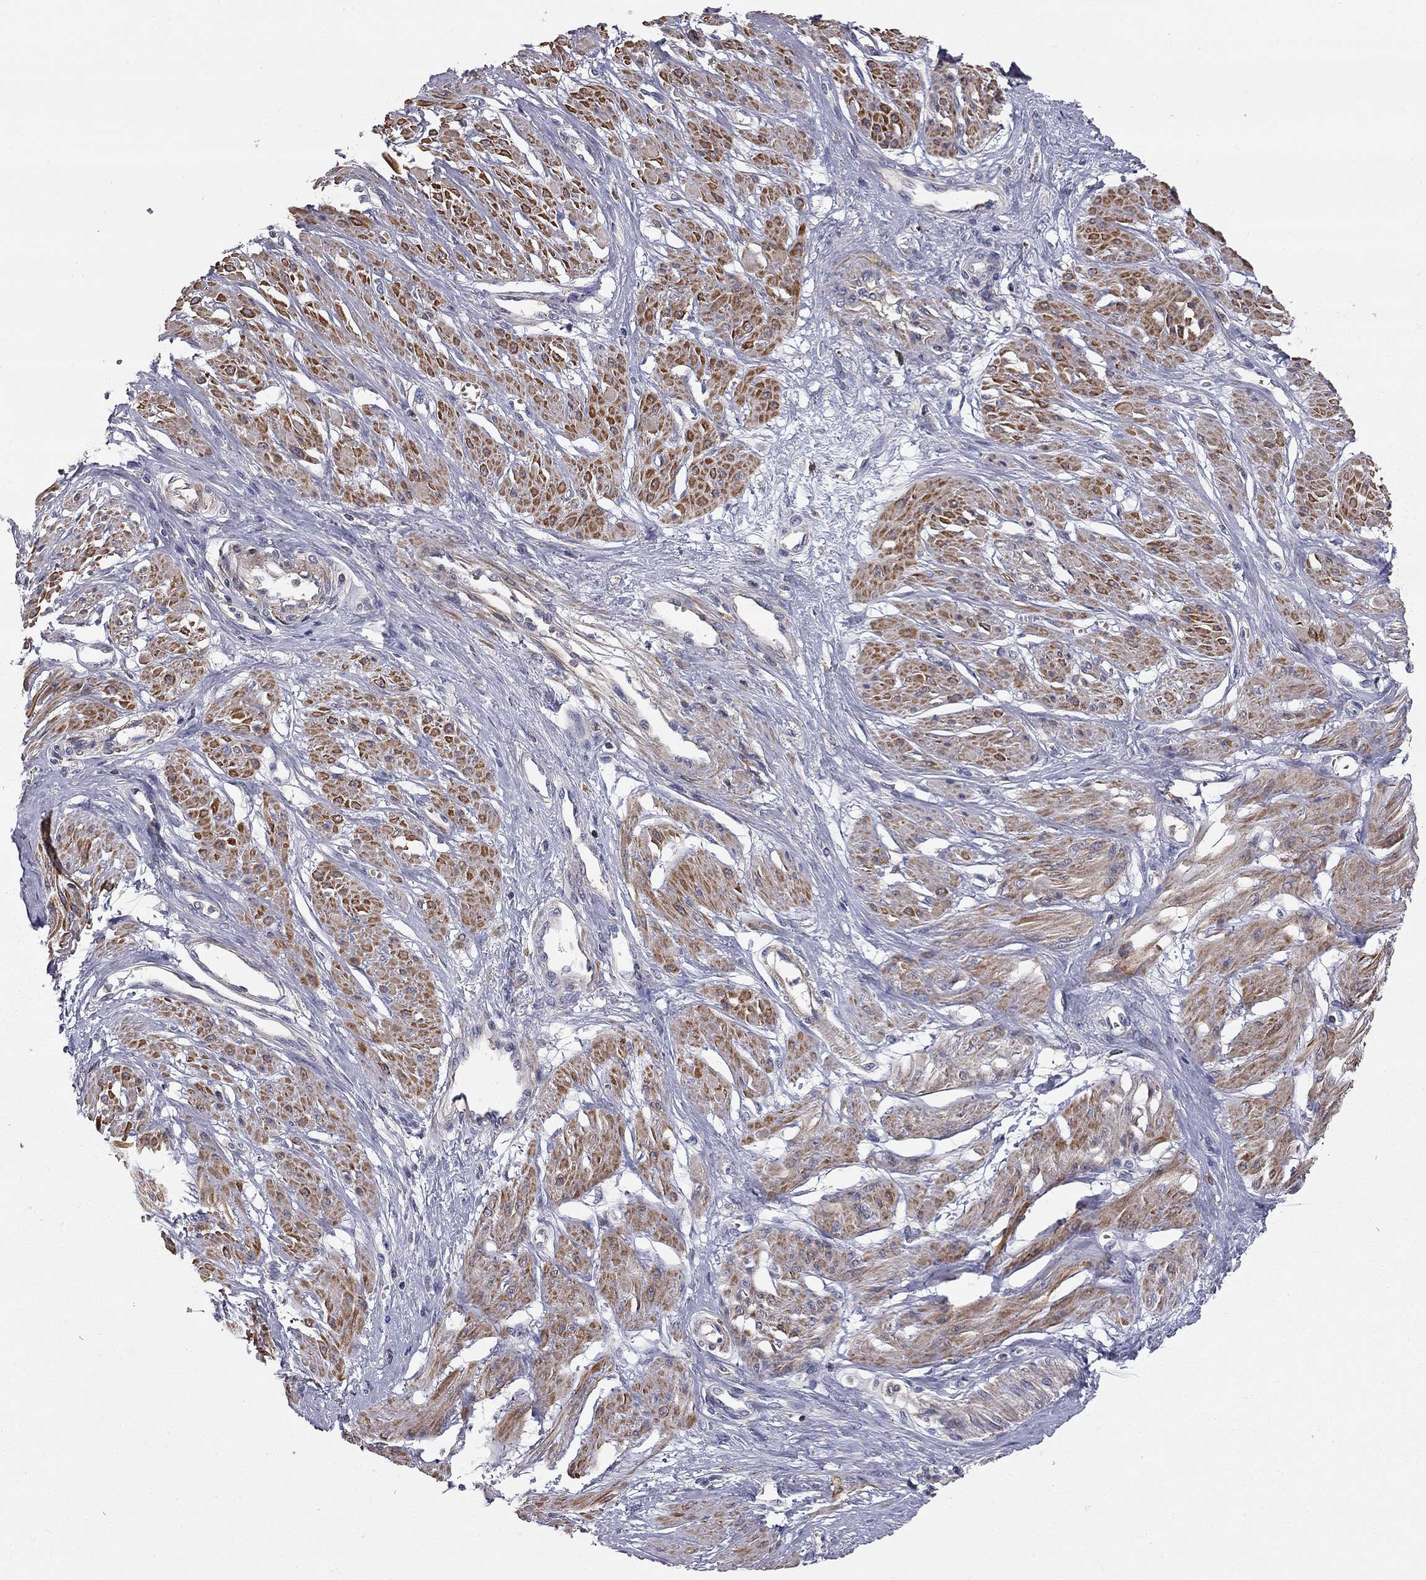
{"staining": {"intensity": "strong", "quantity": "25%-75%", "location": "cytoplasmic/membranous"}, "tissue": "smooth muscle", "cell_type": "Smooth muscle cells", "image_type": "normal", "snomed": [{"axis": "morphology", "description": "Normal tissue, NOS"}, {"axis": "topography", "description": "Smooth muscle"}, {"axis": "topography", "description": "Uterus"}], "caption": "Normal smooth muscle exhibits strong cytoplasmic/membranous expression in approximately 25%-75% of smooth muscle cells, visualized by immunohistochemistry. Immunohistochemistry (ihc) stains the protein of interest in brown and the nuclei are stained blue.", "gene": "KANSL1L", "patient": {"sex": "female", "age": 39}}